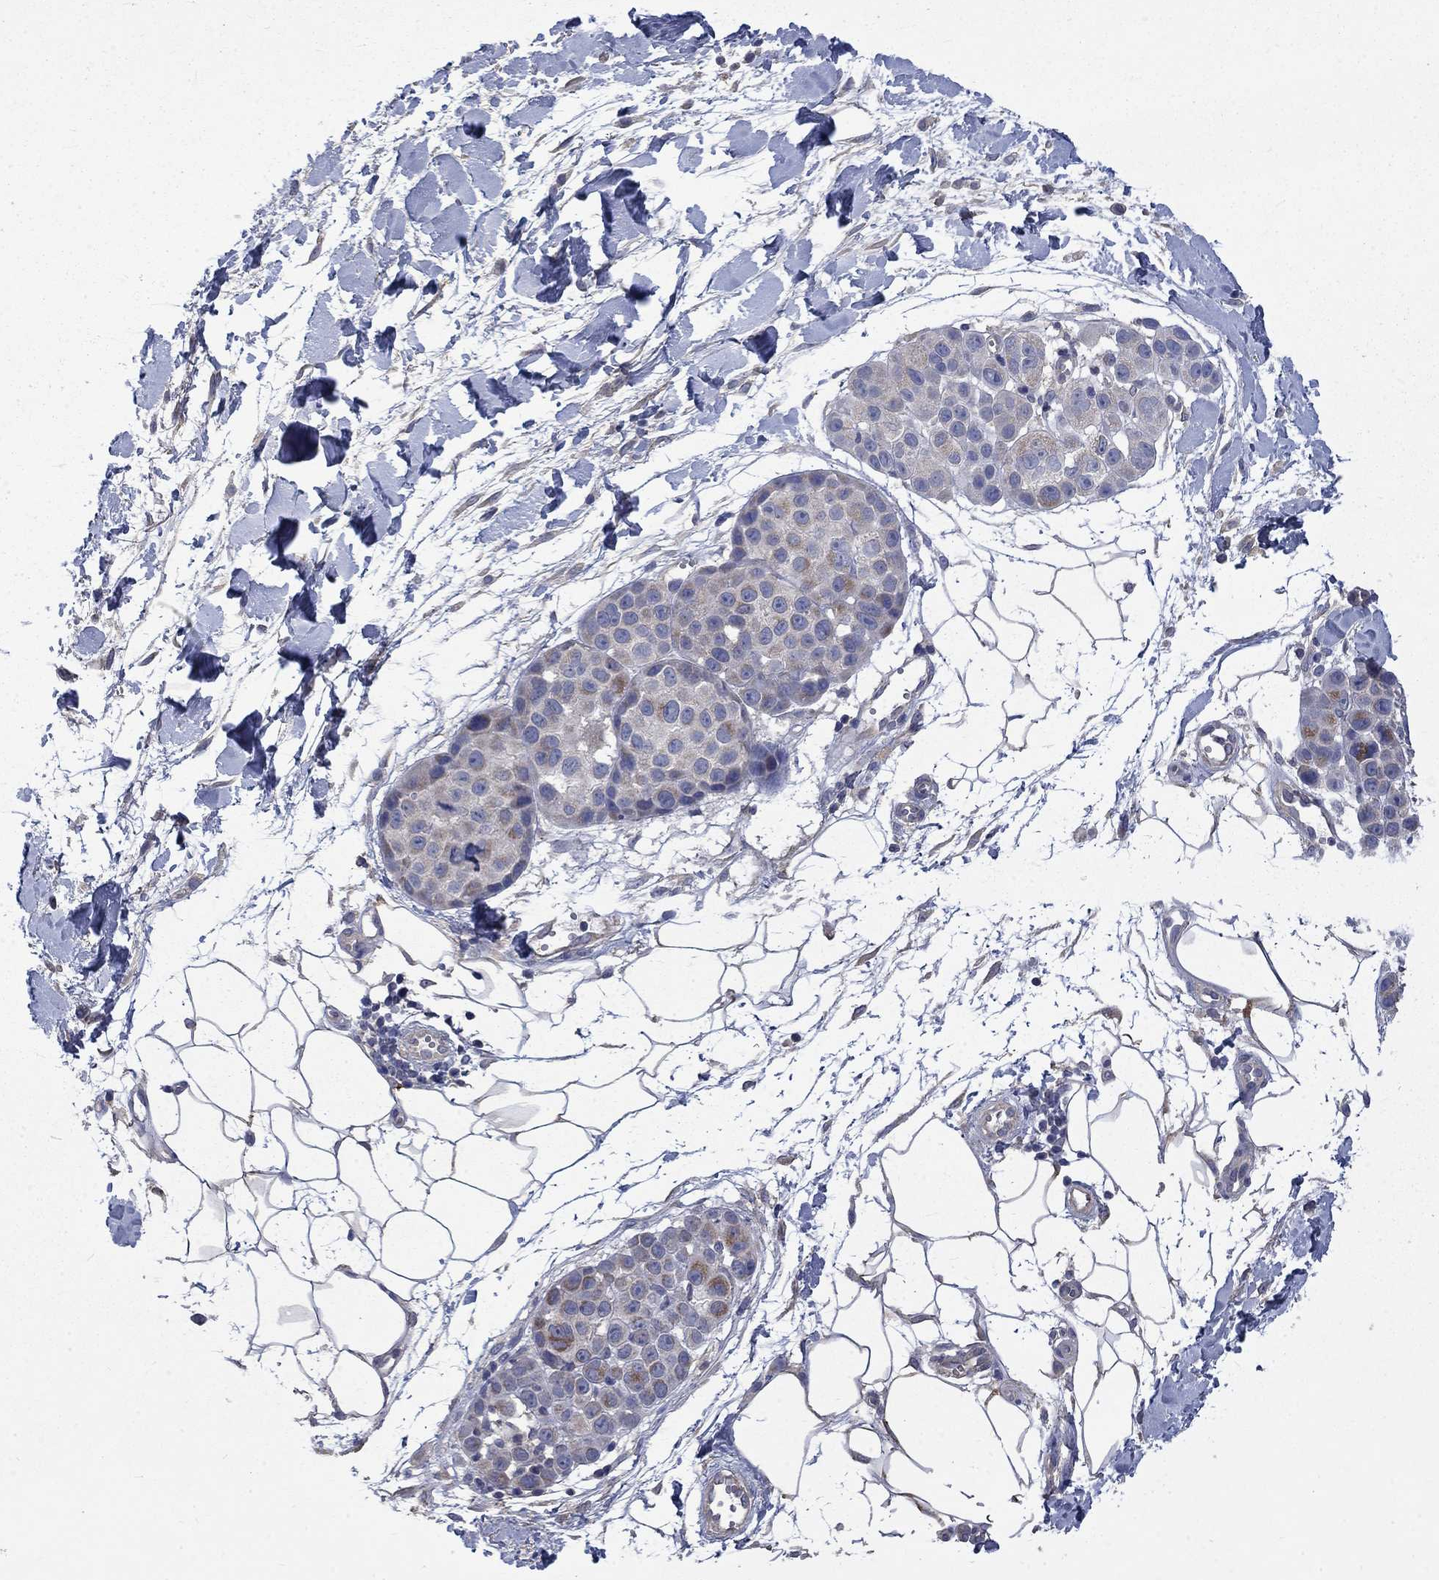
{"staining": {"intensity": "moderate", "quantity": "<25%", "location": "cytoplasmic/membranous"}, "tissue": "melanoma", "cell_type": "Tumor cells", "image_type": "cancer", "snomed": [{"axis": "morphology", "description": "Malignant melanoma, NOS"}, {"axis": "topography", "description": "Skin"}], "caption": "This is a micrograph of immunohistochemistry staining of melanoma, which shows moderate expression in the cytoplasmic/membranous of tumor cells.", "gene": "HSPA12A", "patient": {"sex": "female", "age": 86}}